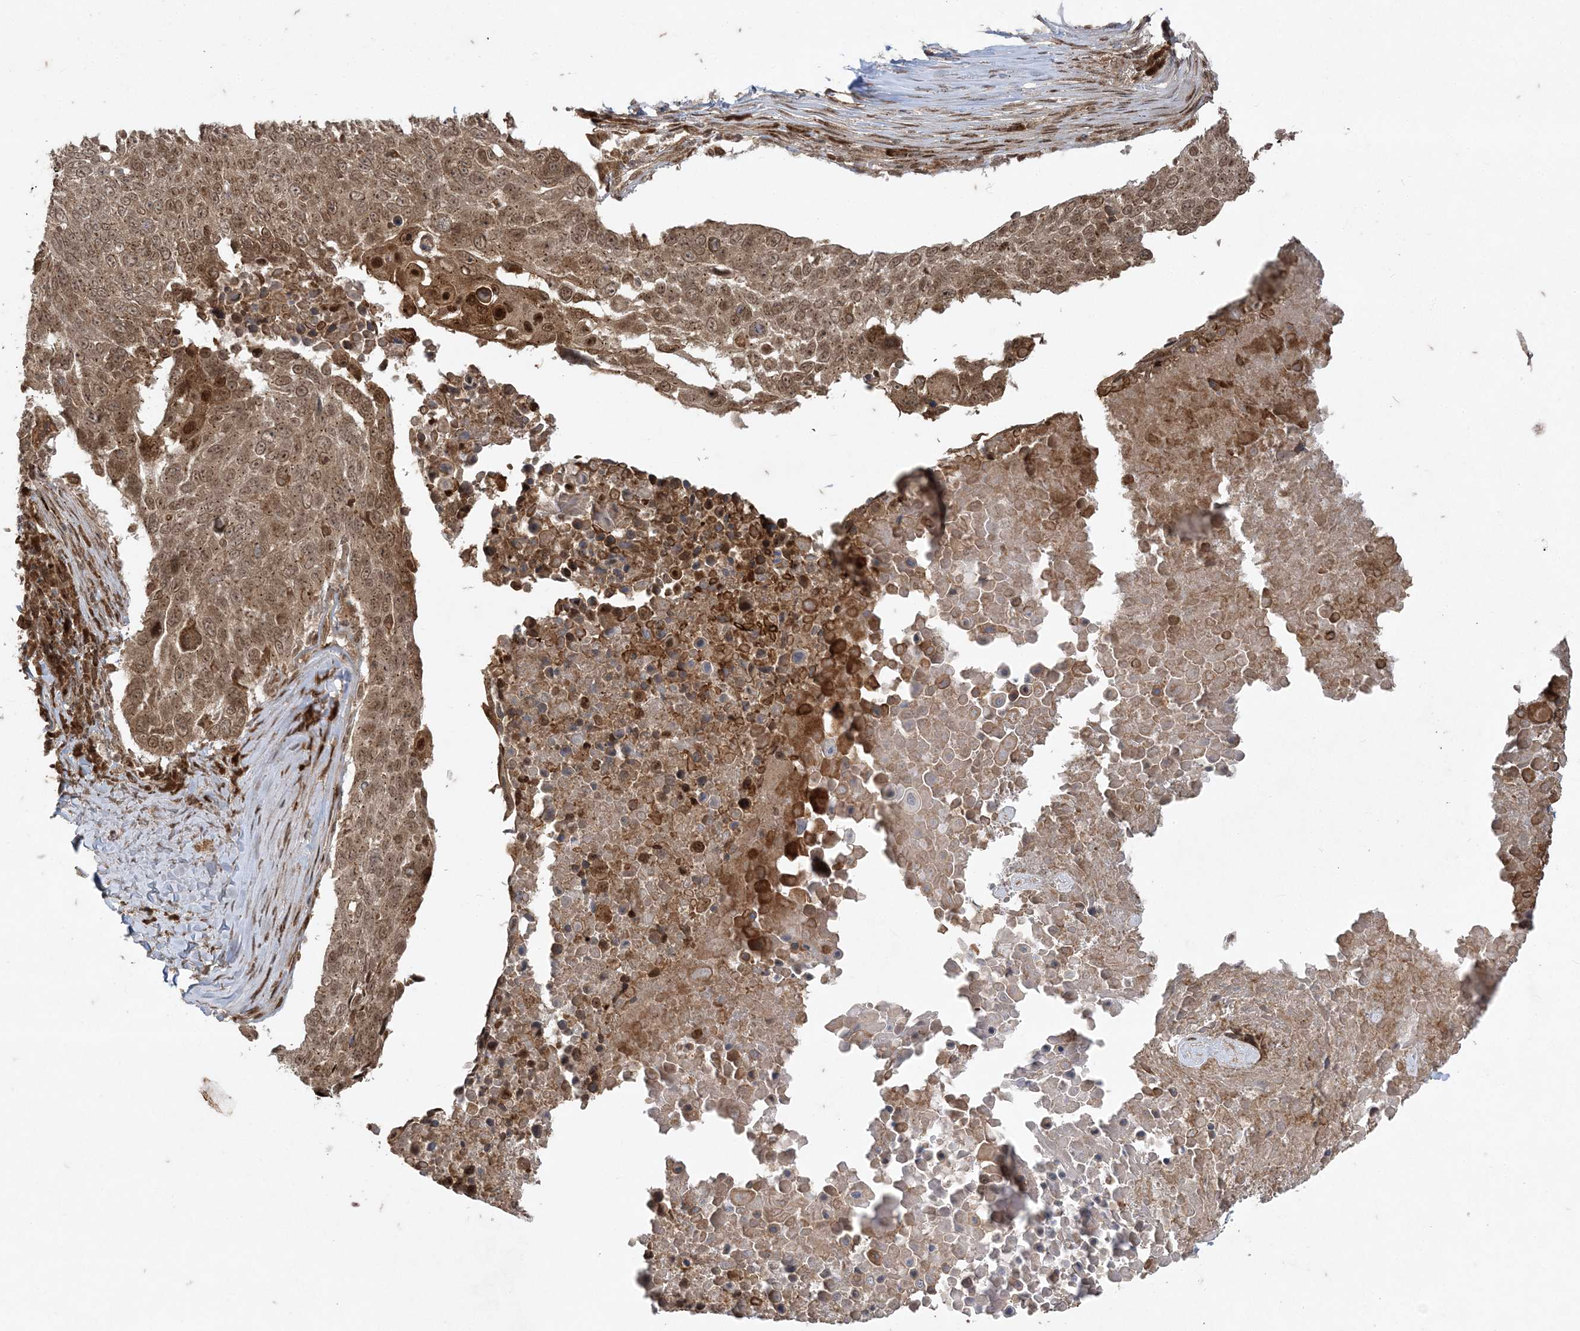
{"staining": {"intensity": "moderate", "quantity": ">75%", "location": "cytoplasmic/membranous,nuclear"}, "tissue": "lung cancer", "cell_type": "Tumor cells", "image_type": "cancer", "snomed": [{"axis": "morphology", "description": "Squamous cell carcinoma, NOS"}, {"axis": "topography", "description": "Lung"}], "caption": "IHC micrograph of neoplastic tissue: lung cancer (squamous cell carcinoma) stained using immunohistochemistry reveals medium levels of moderate protein expression localized specifically in the cytoplasmic/membranous and nuclear of tumor cells, appearing as a cytoplasmic/membranous and nuclear brown color.", "gene": "RRAS", "patient": {"sex": "male", "age": 66}}